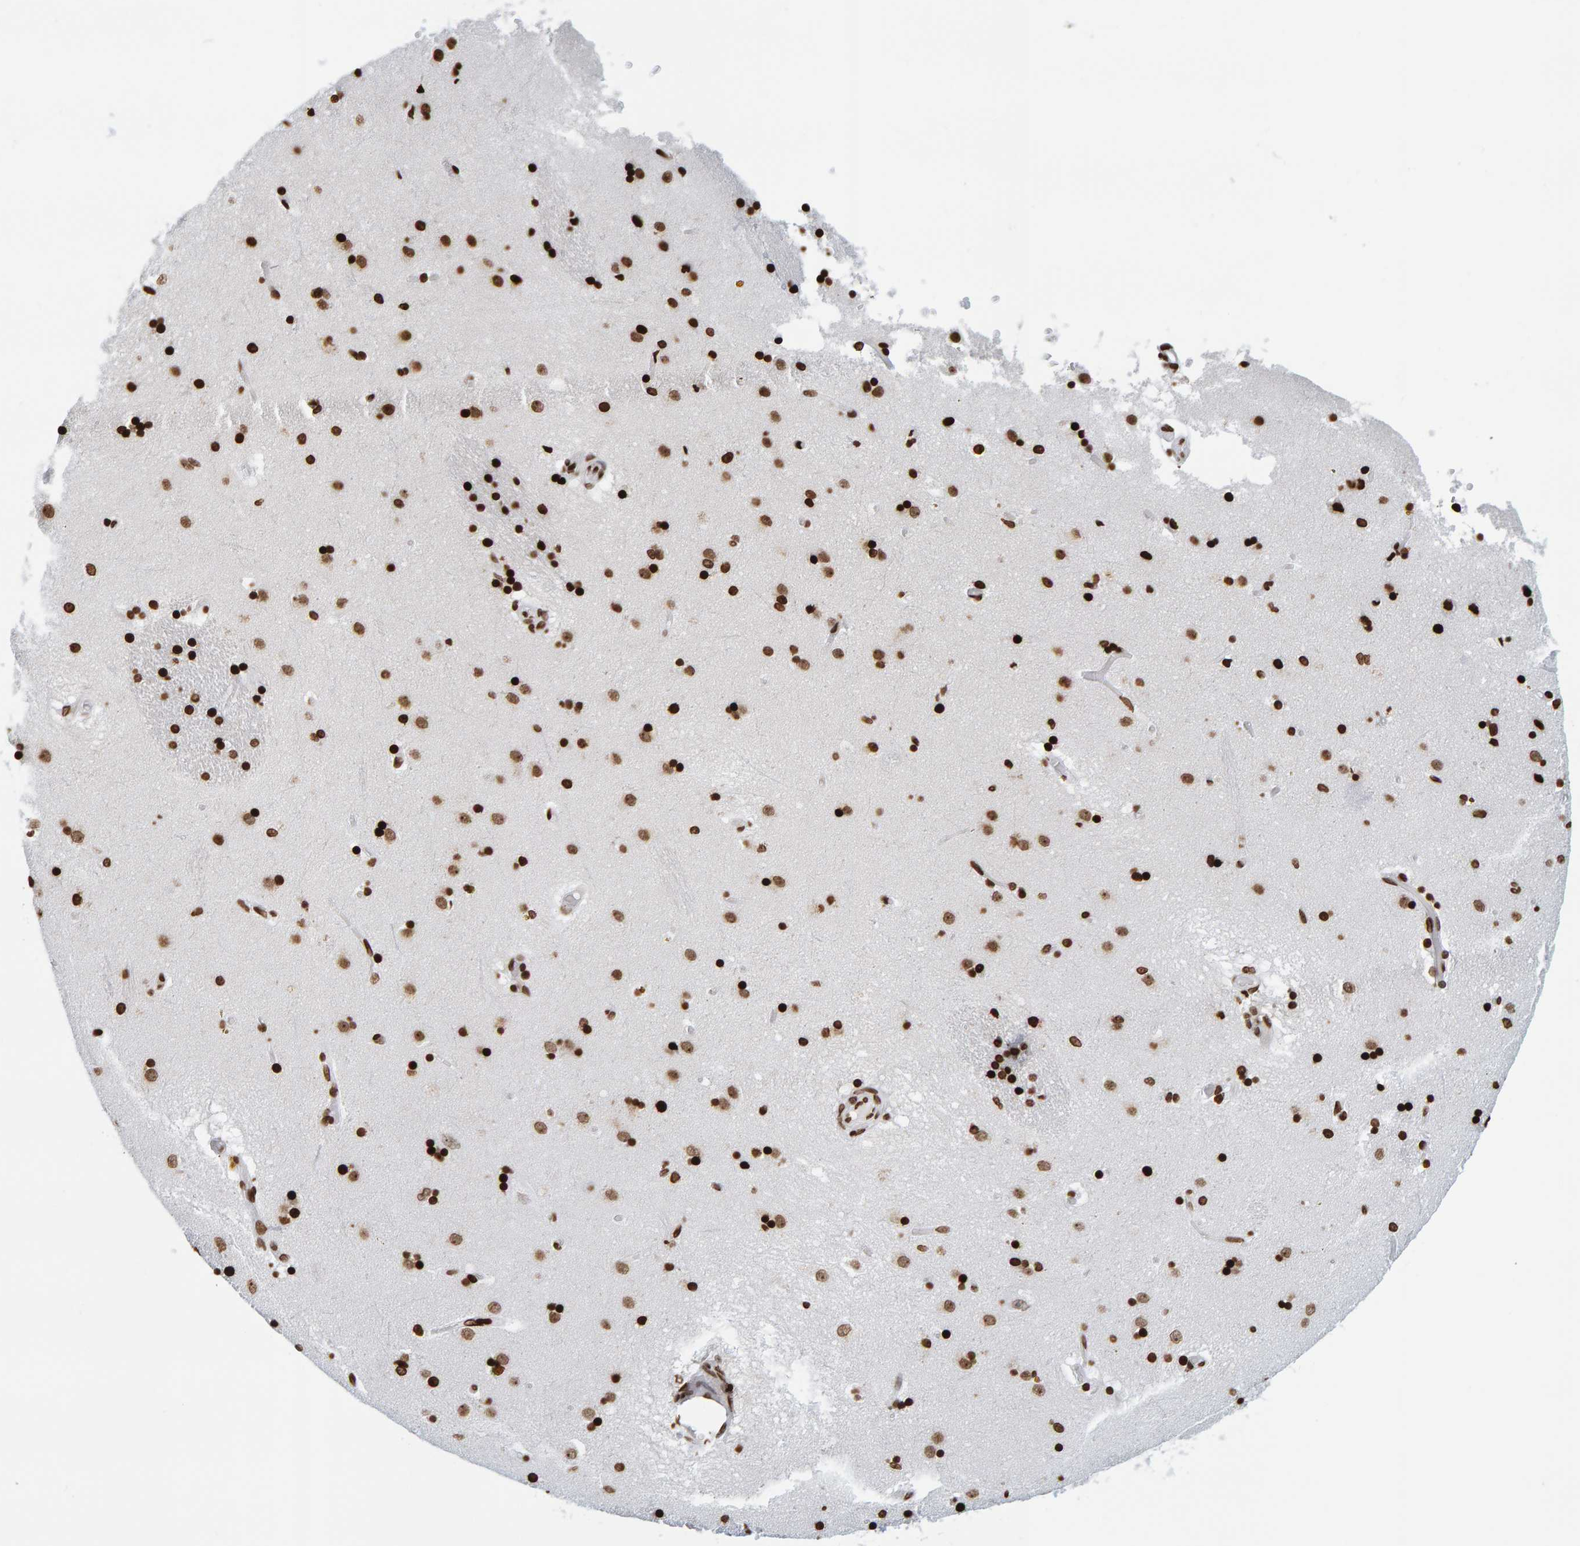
{"staining": {"intensity": "strong", "quantity": ">75%", "location": "nuclear"}, "tissue": "caudate", "cell_type": "Glial cells", "image_type": "normal", "snomed": [{"axis": "morphology", "description": "Normal tissue, NOS"}, {"axis": "topography", "description": "Lateral ventricle wall"}], "caption": "Immunohistochemical staining of benign human caudate displays strong nuclear protein expression in about >75% of glial cells. Ihc stains the protein of interest in brown and the nuclei are stained blue.", "gene": "BRF2", "patient": {"sex": "male", "age": 70}}